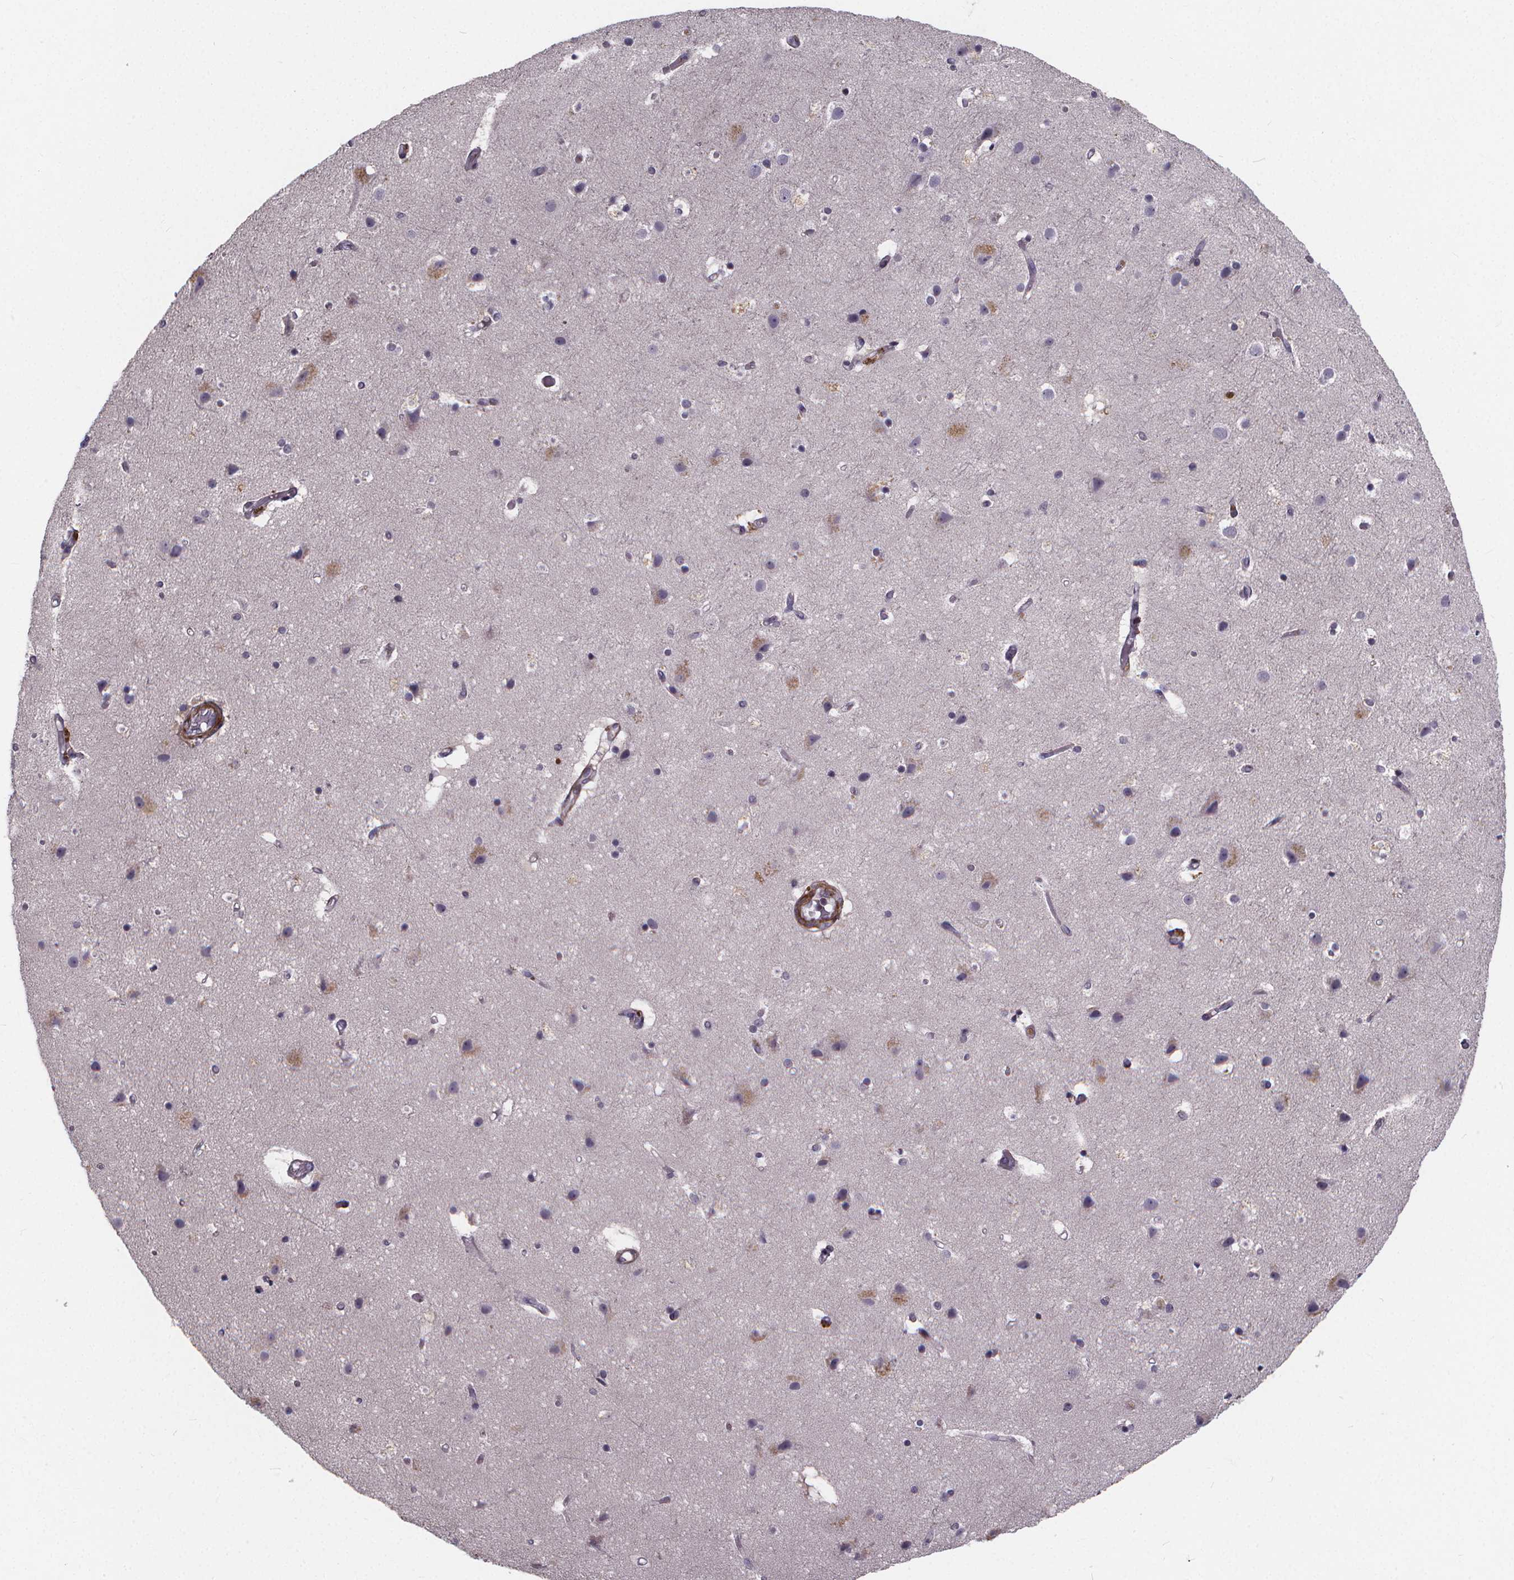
{"staining": {"intensity": "moderate", "quantity": "25%-75%", "location": "cytoplasmic/membranous"}, "tissue": "cerebral cortex", "cell_type": "Endothelial cells", "image_type": "normal", "snomed": [{"axis": "morphology", "description": "Normal tissue, NOS"}, {"axis": "topography", "description": "Cerebral cortex"}], "caption": "Immunohistochemistry (IHC) image of benign cerebral cortex stained for a protein (brown), which shows medium levels of moderate cytoplasmic/membranous staining in about 25%-75% of endothelial cells.", "gene": "FBXW2", "patient": {"sex": "female", "age": 52}}